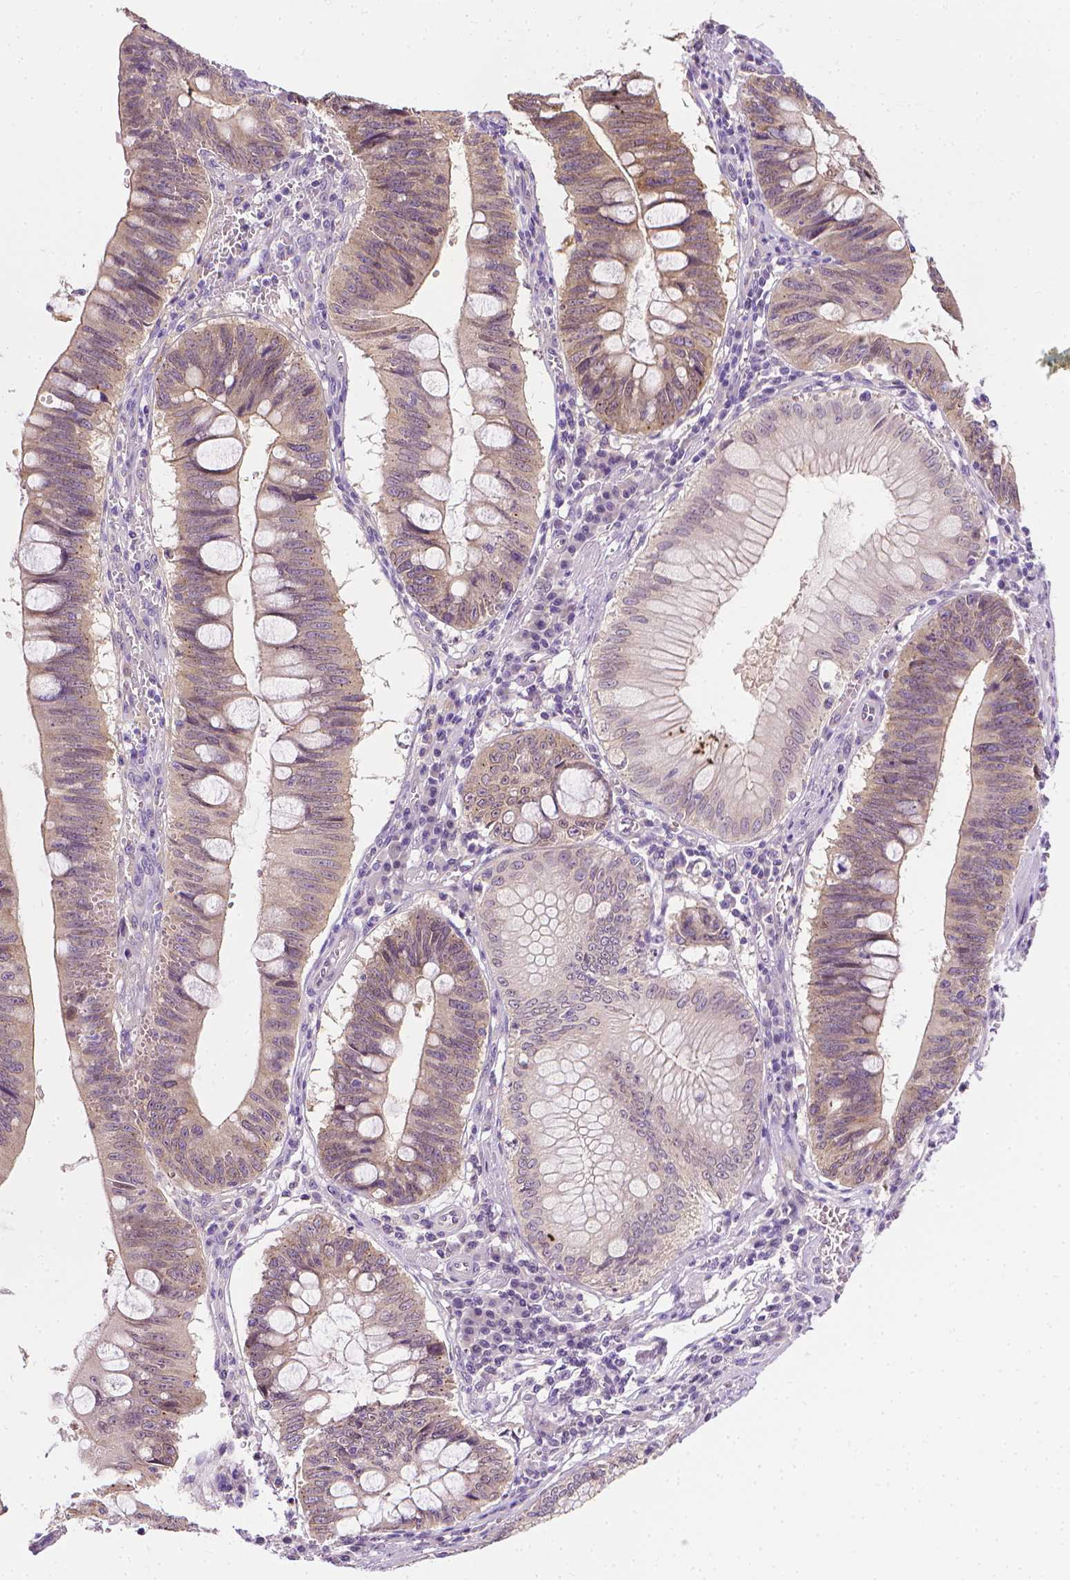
{"staining": {"intensity": "weak", "quantity": "25%-75%", "location": "cytoplasmic/membranous"}, "tissue": "stomach cancer", "cell_type": "Tumor cells", "image_type": "cancer", "snomed": [{"axis": "morphology", "description": "Adenocarcinoma, NOS"}, {"axis": "topography", "description": "Stomach"}], "caption": "Tumor cells show low levels of weak cytoplasmic/membranous expression in approximately 25%-75% of cells in stomach cancer.", "gene": "MCOLN3", "patient": {"sex": "male", "age": 59}}